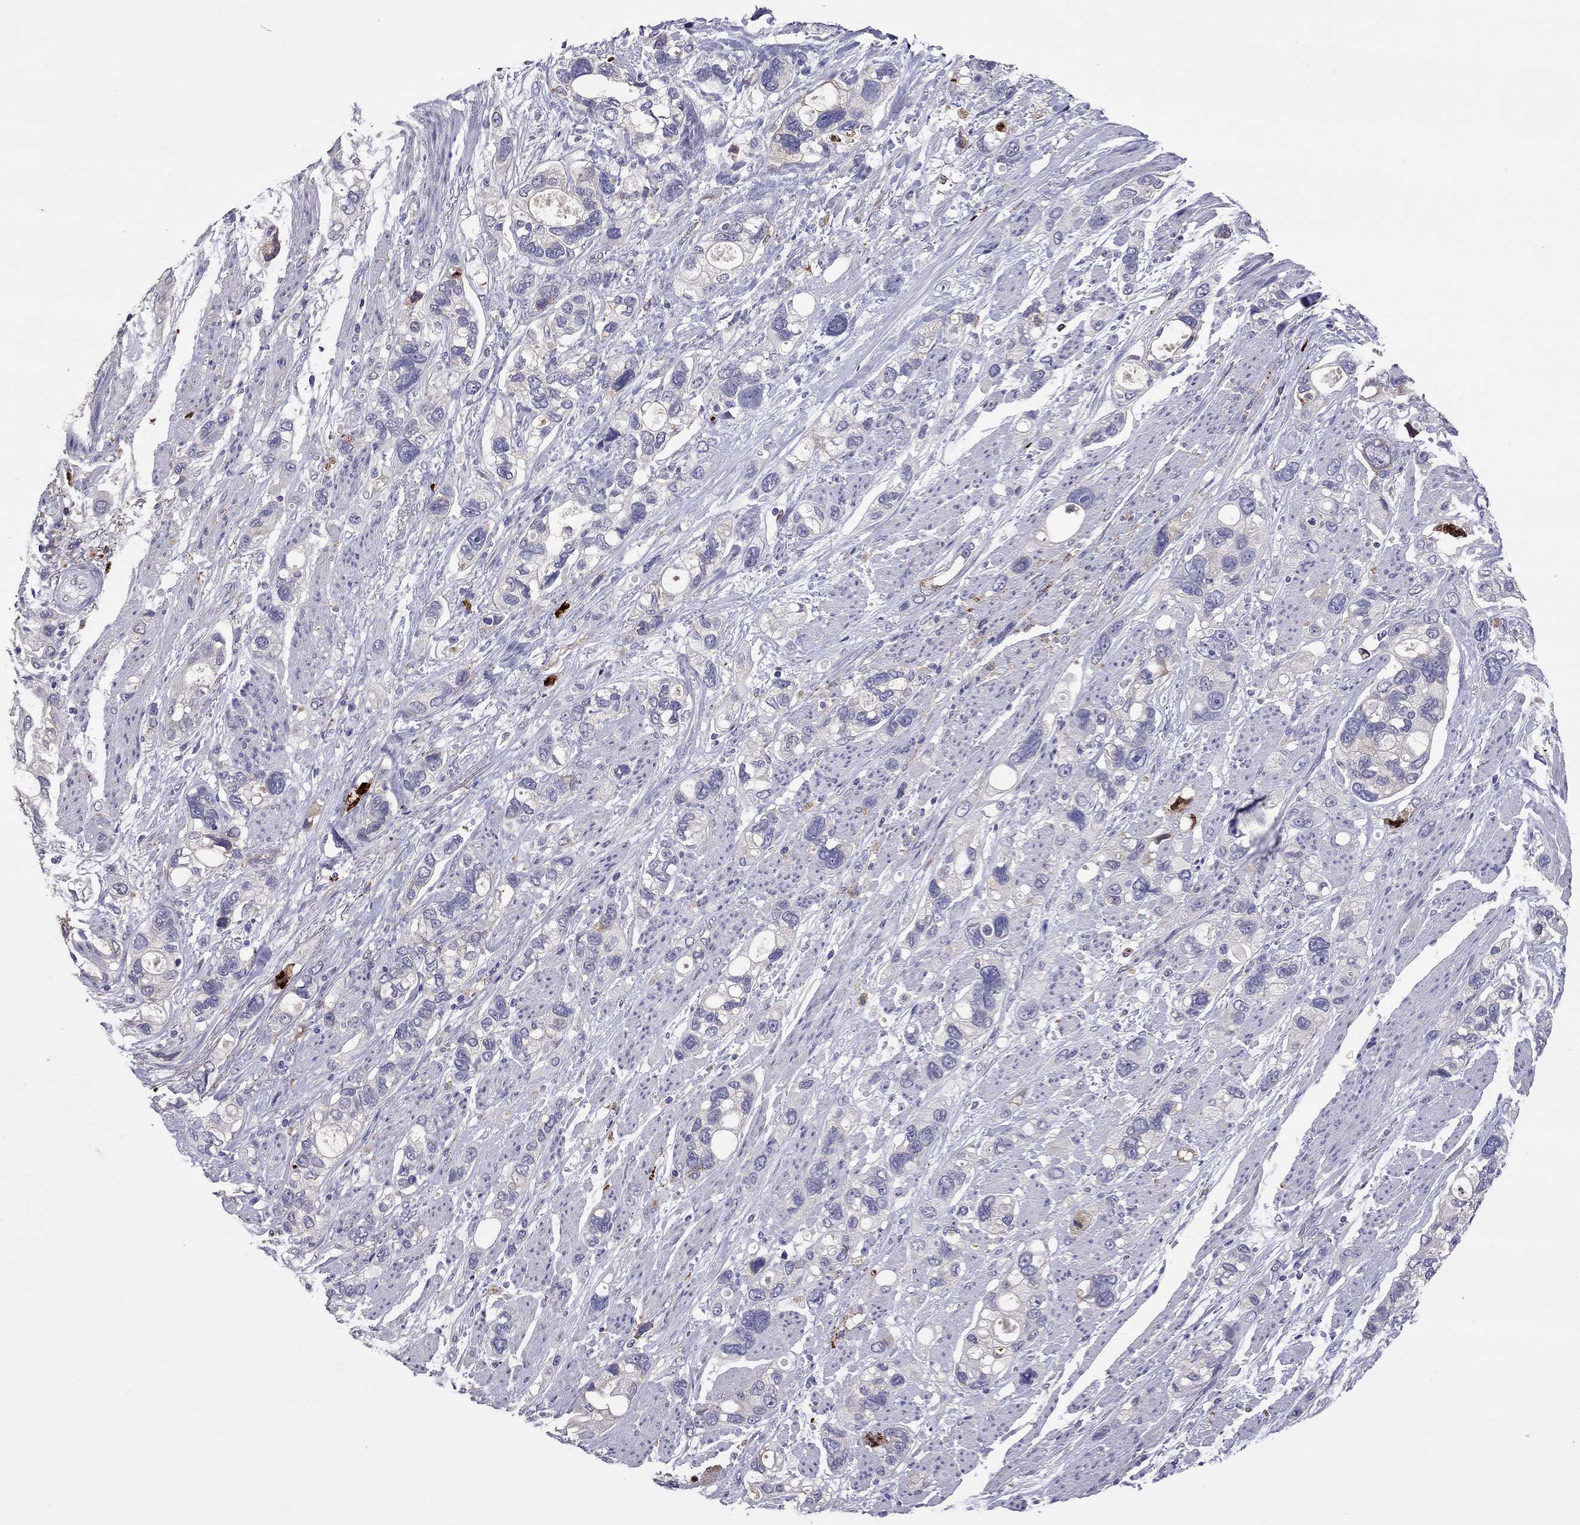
{"staining": {"intensity": "negative", "quantity": "none", "location": "none"}, "tissue": "stomach cancer", "cell_type": "Tumor cells", "image_type": "cancer", "snomed": [{"axis": "morphology", "description": "Adenocarcinoma, NOS"}, {"axis": "topography", "description": "Stomach, upper"}], "caption": "Immunohistochemistry (IHC) micrograph of neoplastic tissue: stomach cancer stained with DAB (3,3'-diaminobenzidine) shows no significant protein positivity in tumor cells. (DAB (3,3'-diaminobenzidine) IHC visualized using brightfield microscopy, high magnification).", "gene": "SERPINA3", "patient": {"sex": "female", "age": 81}}